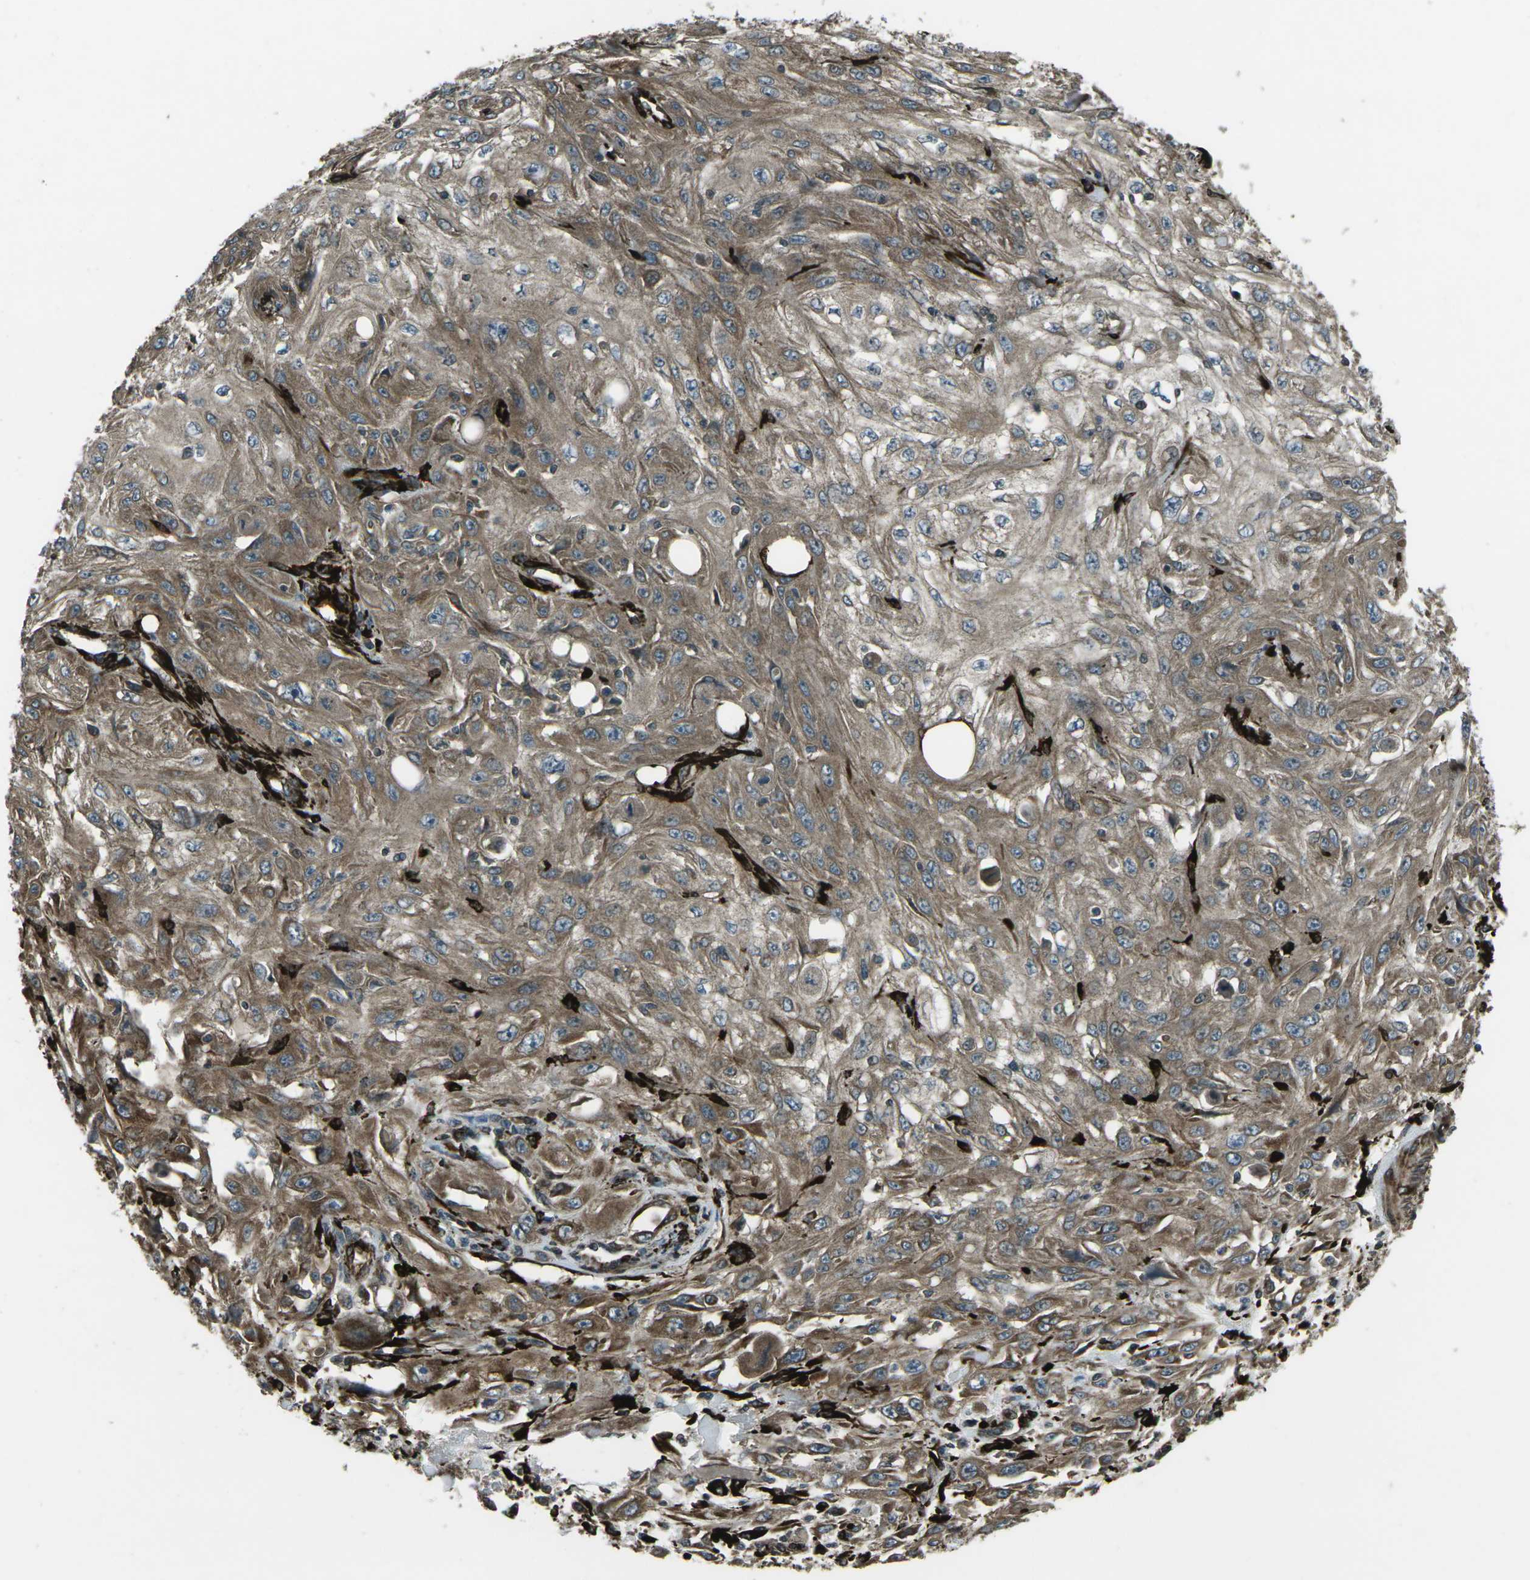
{"staining": {"intensity": "moderate", "quantity": ">75%", "location": "cytoplasmic/membranous"}, "tissue": "skin cancer", "cell_type": "Tumor cells", "image_type": "cancer", "snomed": [{"axis": "morphology", "description": "Squamous cell carcinoma, NOS"}, {"axis": "topography", "description": "Skin"}], "caption": "Skin cancer stained with immunohistochemistry exhibits moderate cytoplasmic/membranous positivity in about >75% of tumor cells.", "gene": "LSMEM1", "patient": {"sex": "male", "age": 75}}